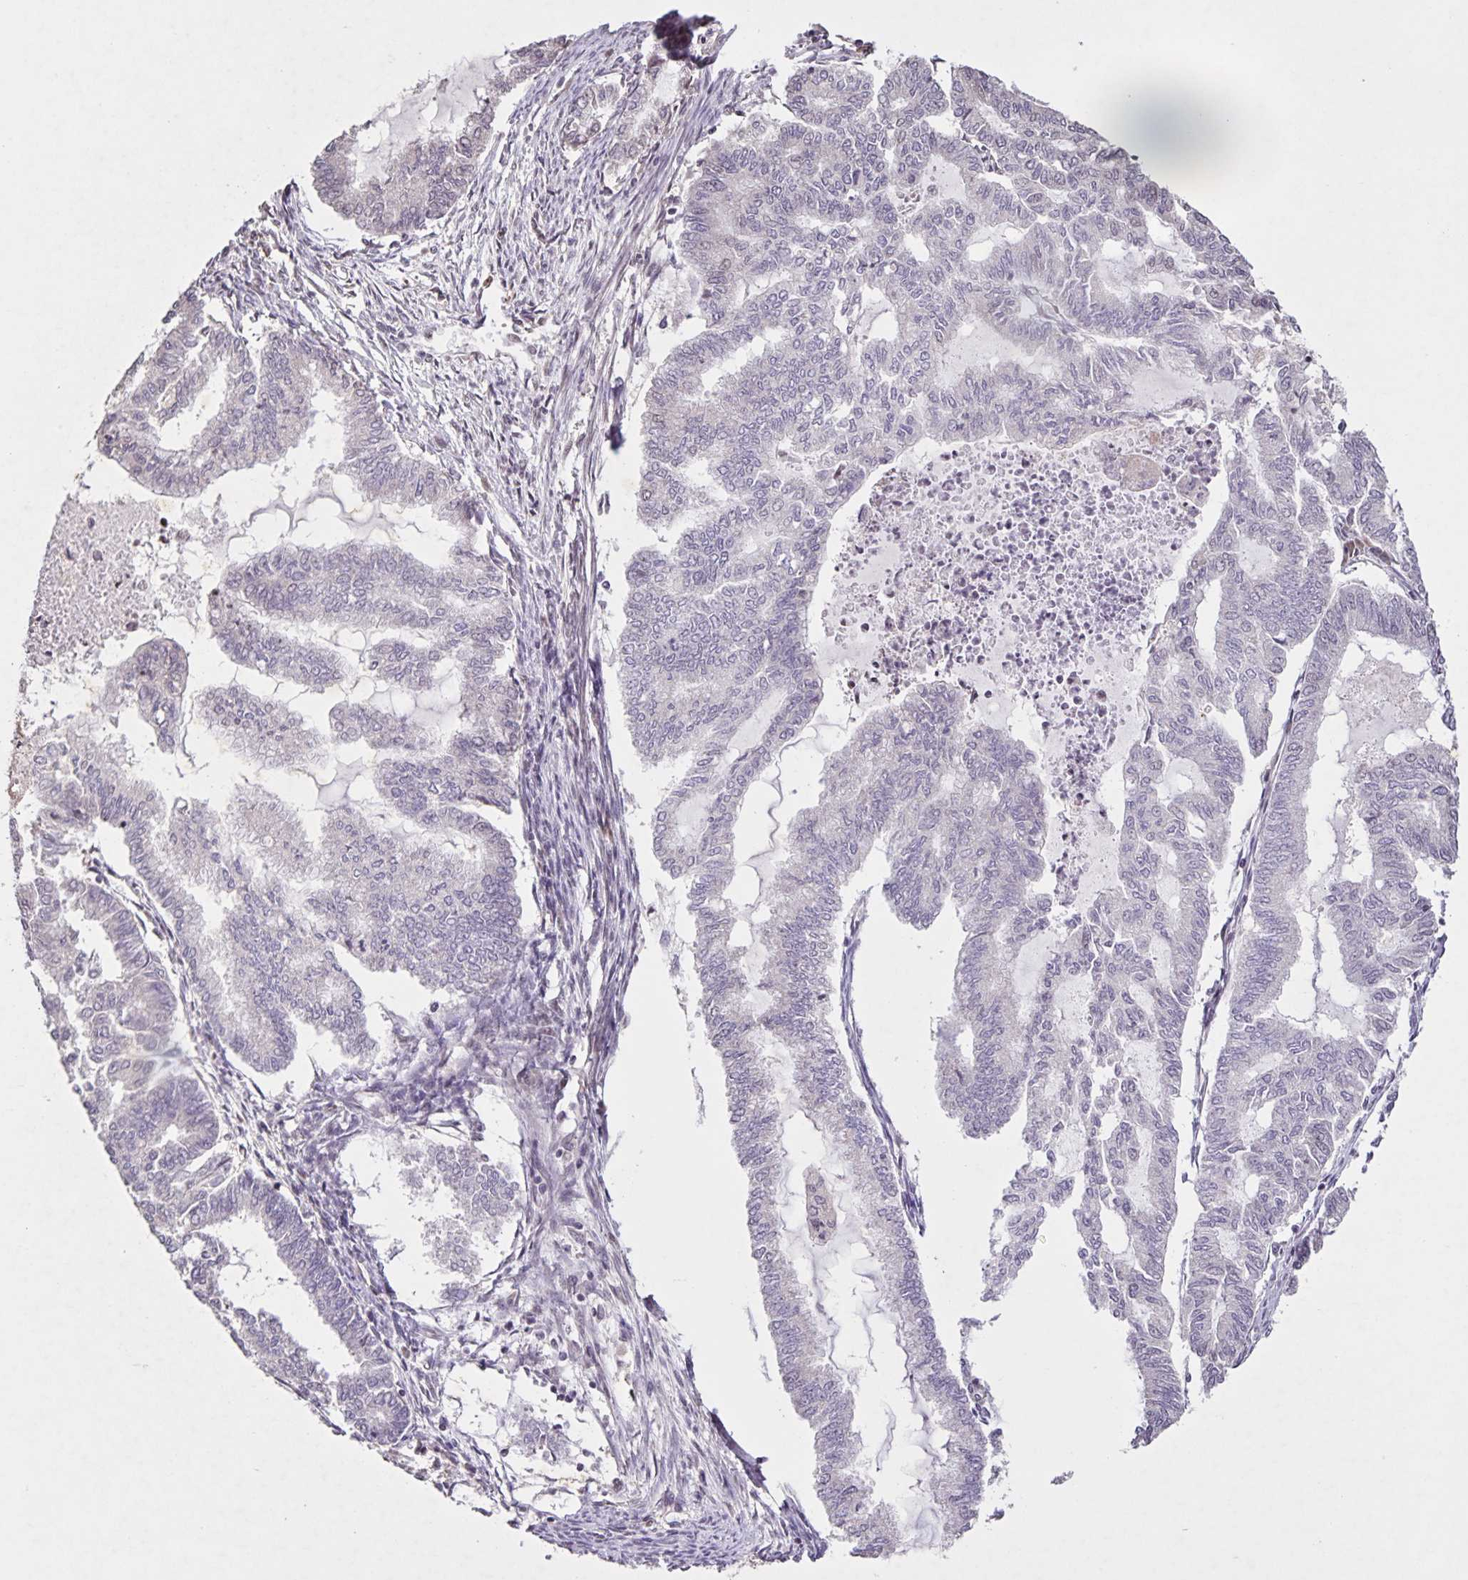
{"staining": {"intensity": "weak", "quantity": "<25%", "location": "nuclear"}, "tissue": "endometrial cancer", "cell_type": "Tumor cells", "image_type": "cancer", "snomed": [{"axis": "morphology", "description": "Adenocarcinoma, NOS"}, {"axis": "topography", "description": "Endometrium"}], "caption": "A micrograph of human endometrial cancer (adenocarcinoma) is negative for staining in tumor cells.", "gene": "GDF2", "patient": {"sex": "female", "age": 79}}